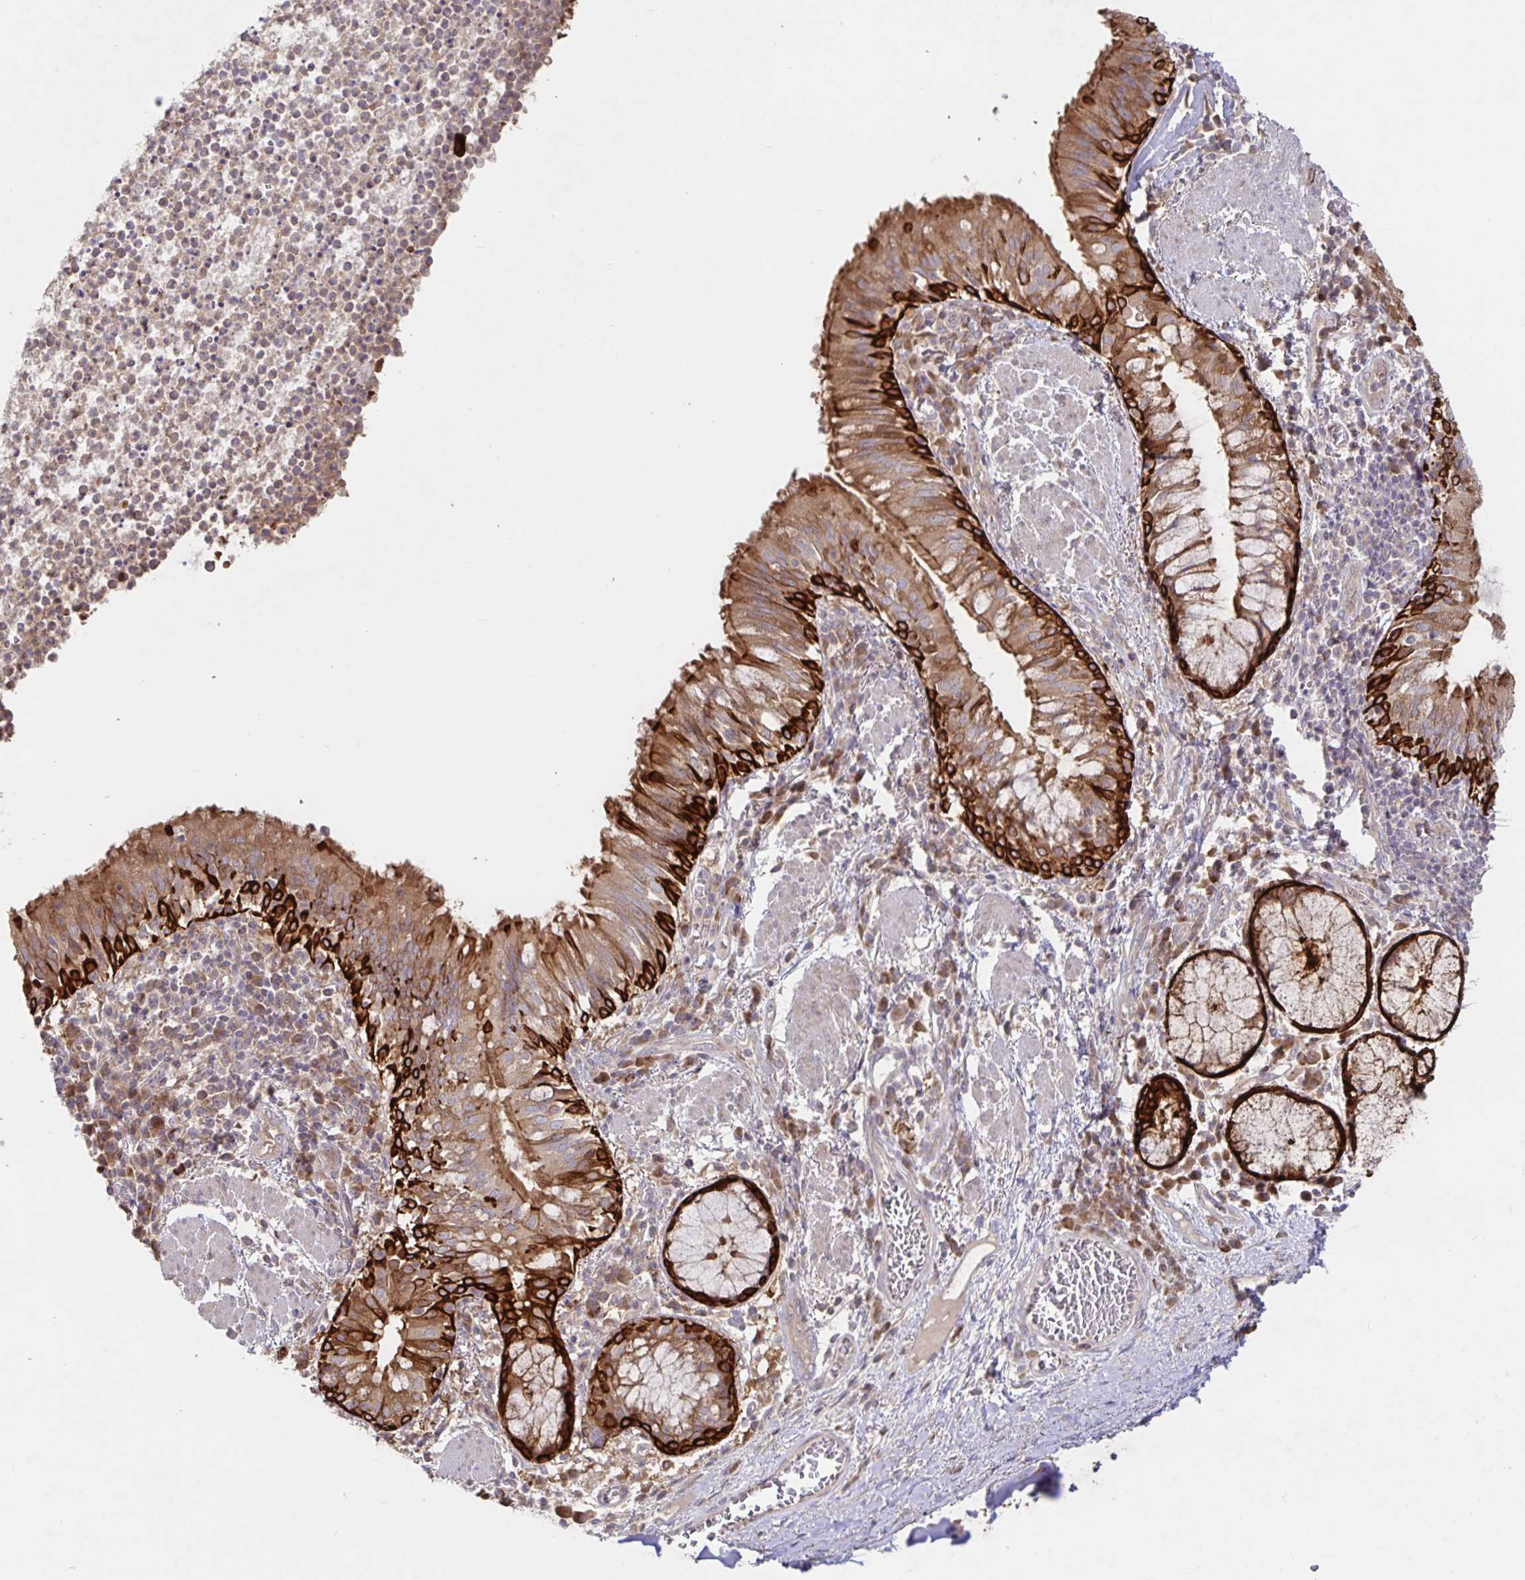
{"staining": {"intensity": "strong", "quantity": "25%-75%", "location": "cytoplasmic/membranous"}, "tissue": "bronchus", "cell_type": "Respiratory epithelial cells", "image_type": "normal", "snomed": [{"axis": "morphology", "description": "Normal tissue, NOS"}, {"axis": "topography", "description": "Lymph node"}, {"axis": "topography", "description": "Bronchus"}], "caption": "High-magnification brightfield microscopy of benign bronchus stained with DAB (3,3'-diaminobenzidine) (brown) and counterstained with hematoxylin (blue). respiratory epithelial cells exhibit strong cytoplasmic/membranous positivity is present in approximately25%-75% of cells. (brown staining indicates protein expression, while blue staining denotes nuclei).", "gene": "AACS", "patient": {"sex": "male", "age": 56}}